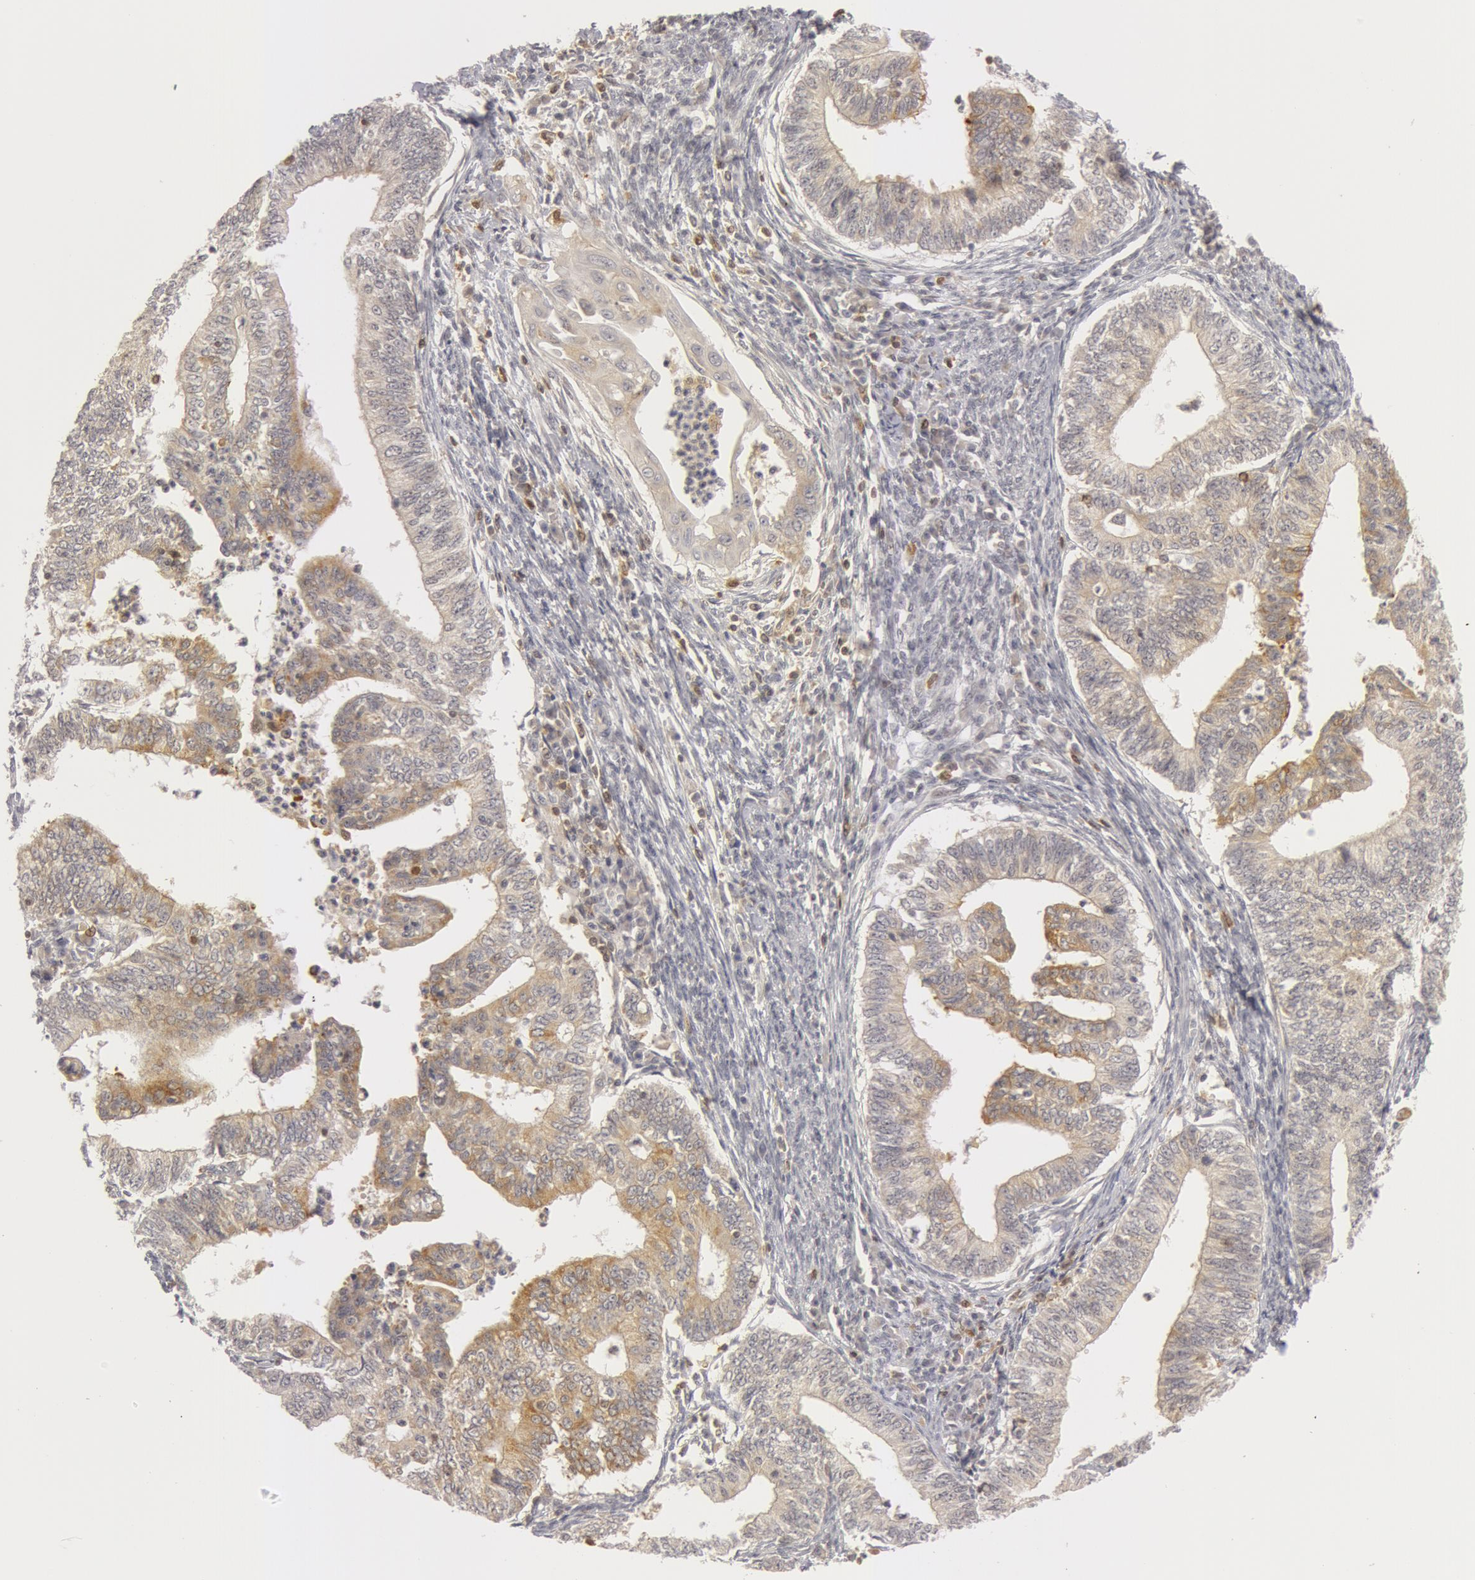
{"staining": {"intensity": "negative", "quantity": "none", "location": "none"}, "tissue": "endometrial cancer", "cell_type": "Tumor cells", "image_type": "cancer", "snomed": [{"axis": "morphology", "description": "Adenocarcinoma, NOS"}, {"axis": "topography", "description": "Endometrium"}], "caption": "Tumor cells are negative for protein expression in human endometrial cancer (adenocarcinoma). The staining was performed using DAB (3,3'-diaminobenzidine) to visualize the protein expression in brown, while the nuclei were stained in blue with hematoxylin (Magnification: 20x).", "gene": "OASL", "patient": {"sex": "female", "age": 66}}